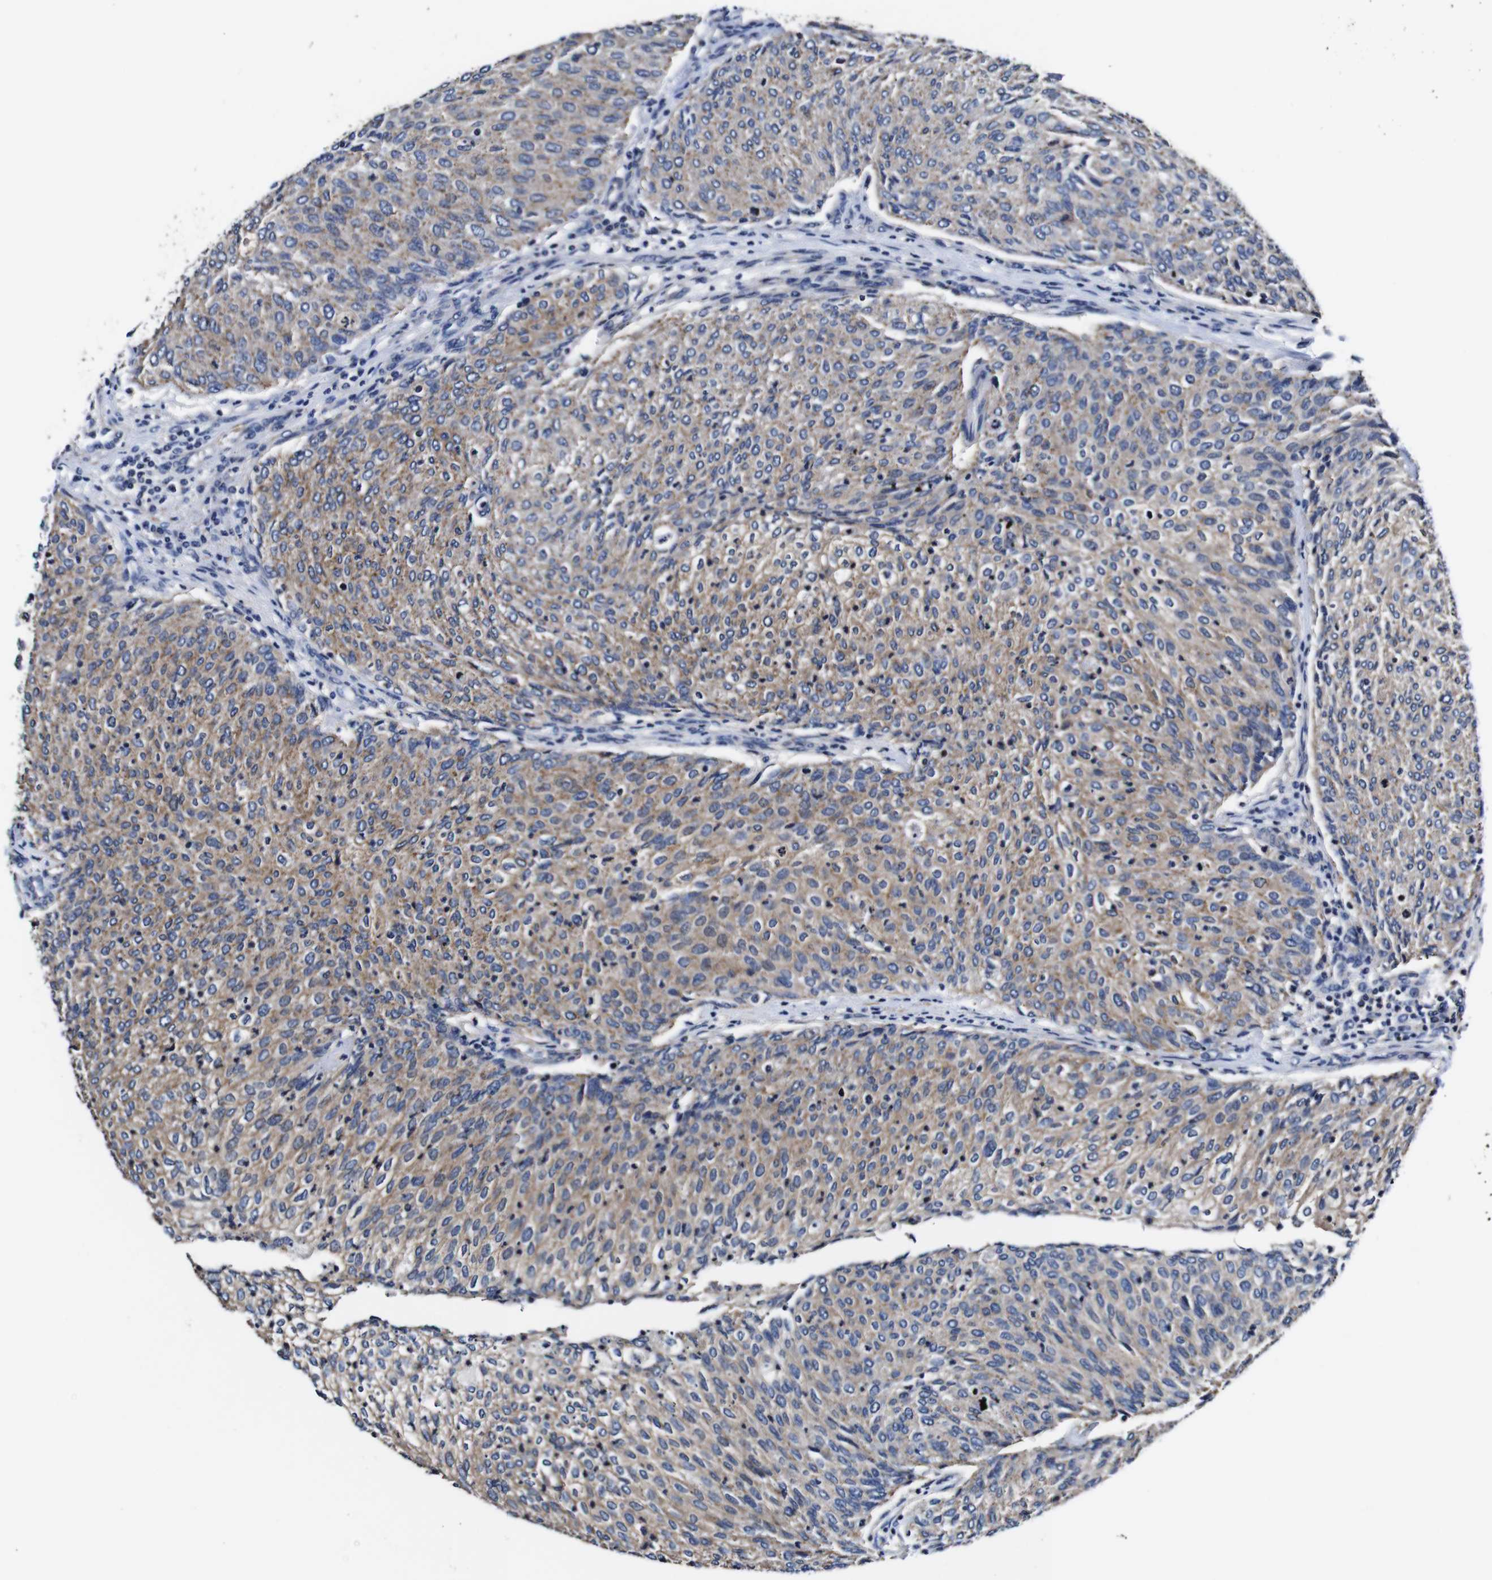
{"staining": {"intensity": "weak", "quantity": ">75%", "location": "cytoplasmic/membranous"}, "tissue": "urothelial cancer", "cell_type": "Tumor cells", "image_type": "cancer", "snomed": [{"axis": "morphology", "description": "Urothelial carcinoma, Low grade"}, {"axis": "topography", "description": "Urinary bladder"}], "caption": "This micrograph demonstrates immunohistochemistry staining of urothelial carcinoma (low-grade), with low weak cytoplasmic/membranous positivity in approximately >75% of tumor cells.", "gene": "PDCD6IP", "patient": {"sex": "female", "age": 79}}